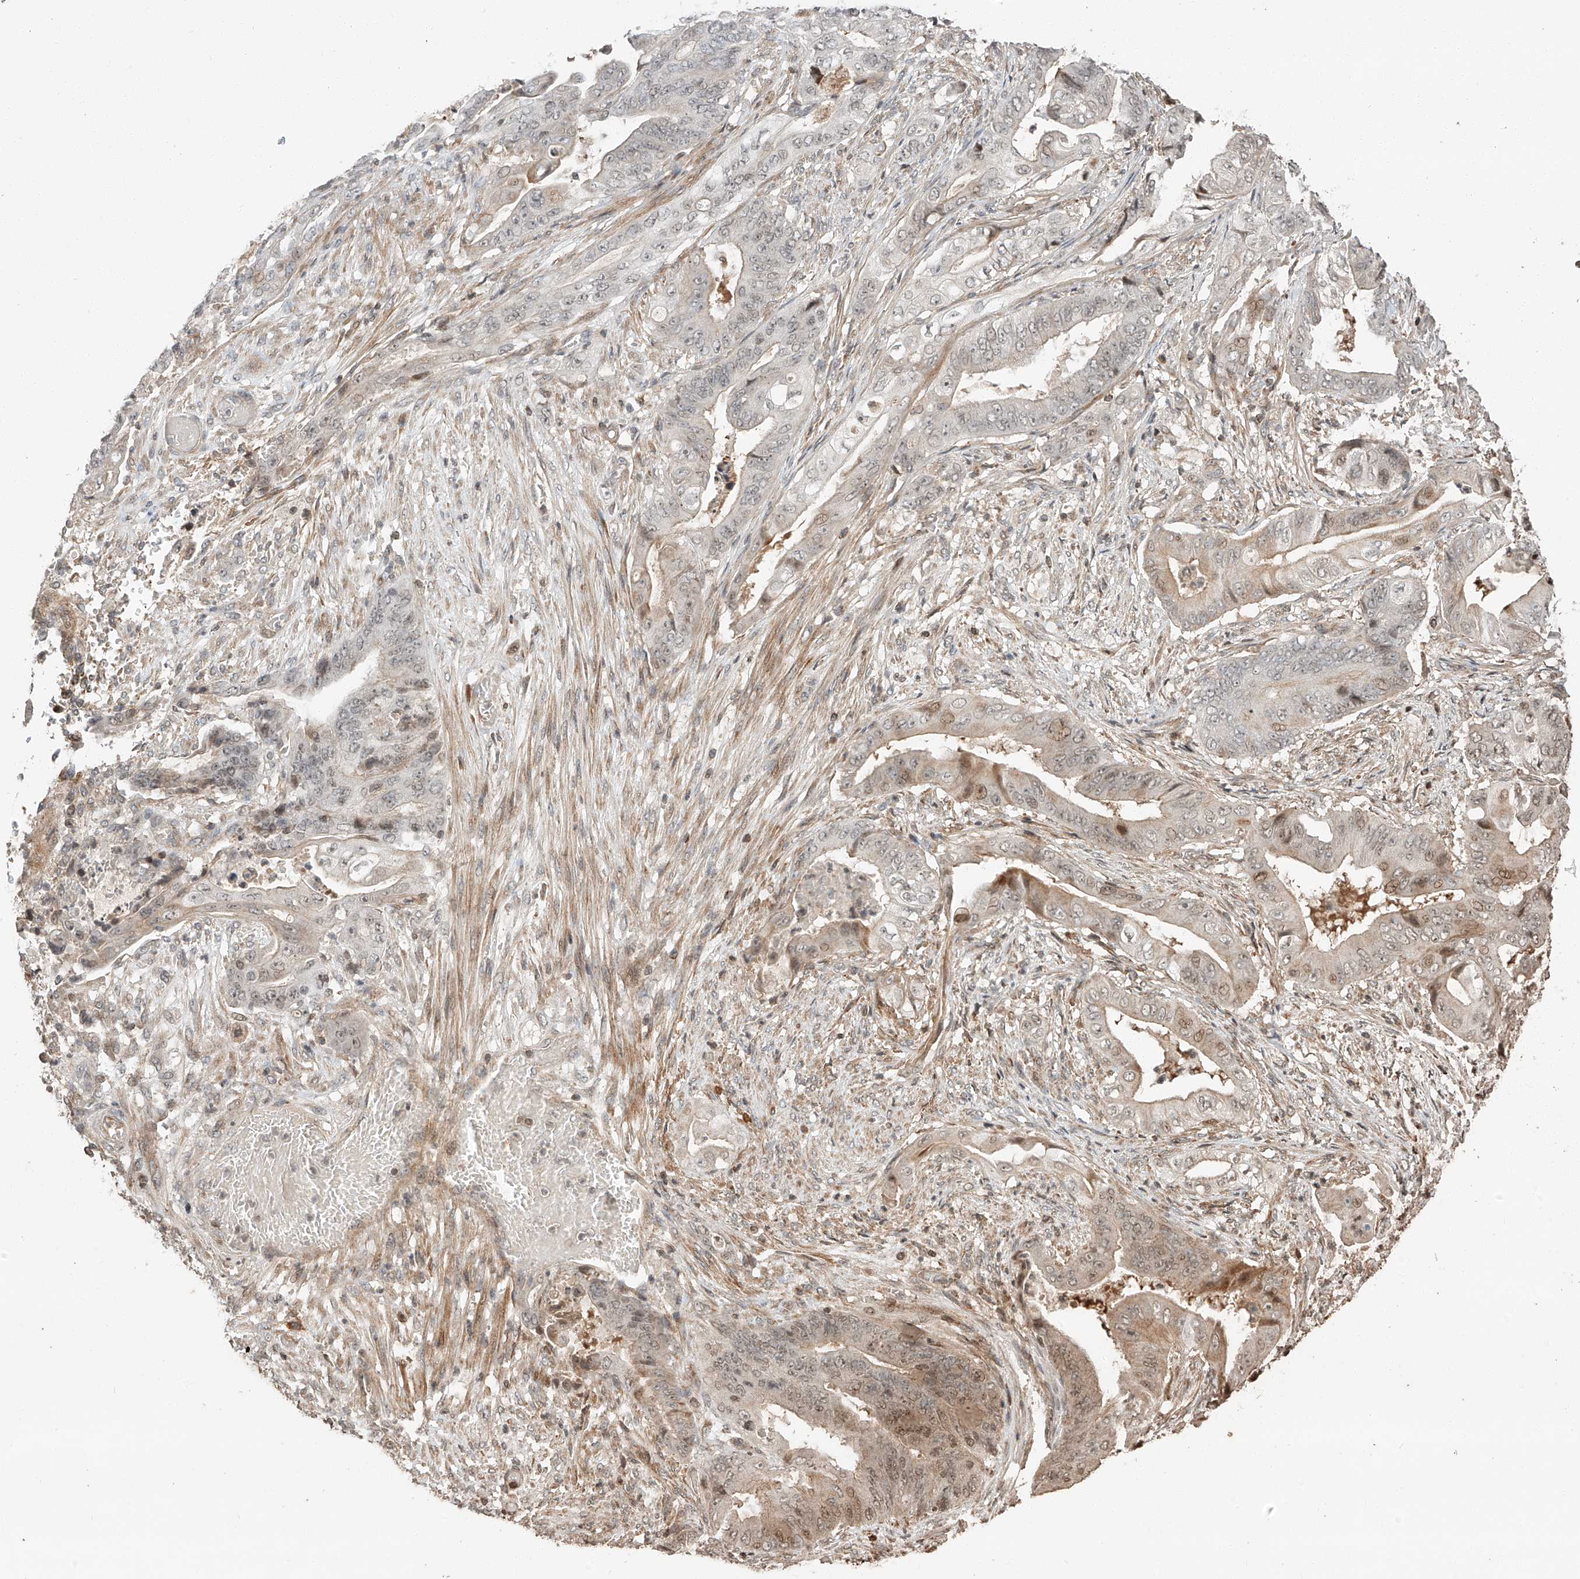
{"staining": {"intensity": "weak", "quantity": "<25%", "location": "cytoplasmic/membranous,nuclear"}, "tissue": "stomach cancer", "cell_type": "Tumor cells", "image_type": "cancer", "snomed": [{"axis": "morphology", "description": "Adenocarcinoma, NOS"}, {"axis": "topography", "description": "Stomach"}], "caption": "Stomach cancer was stained to show a protein in brown. There is no significant positivity in tumor cells. (DAB immunohistochemistry, high magnification).", "gene": "ARHGAP33", "patient": {"sex": "female", "age": 73}}